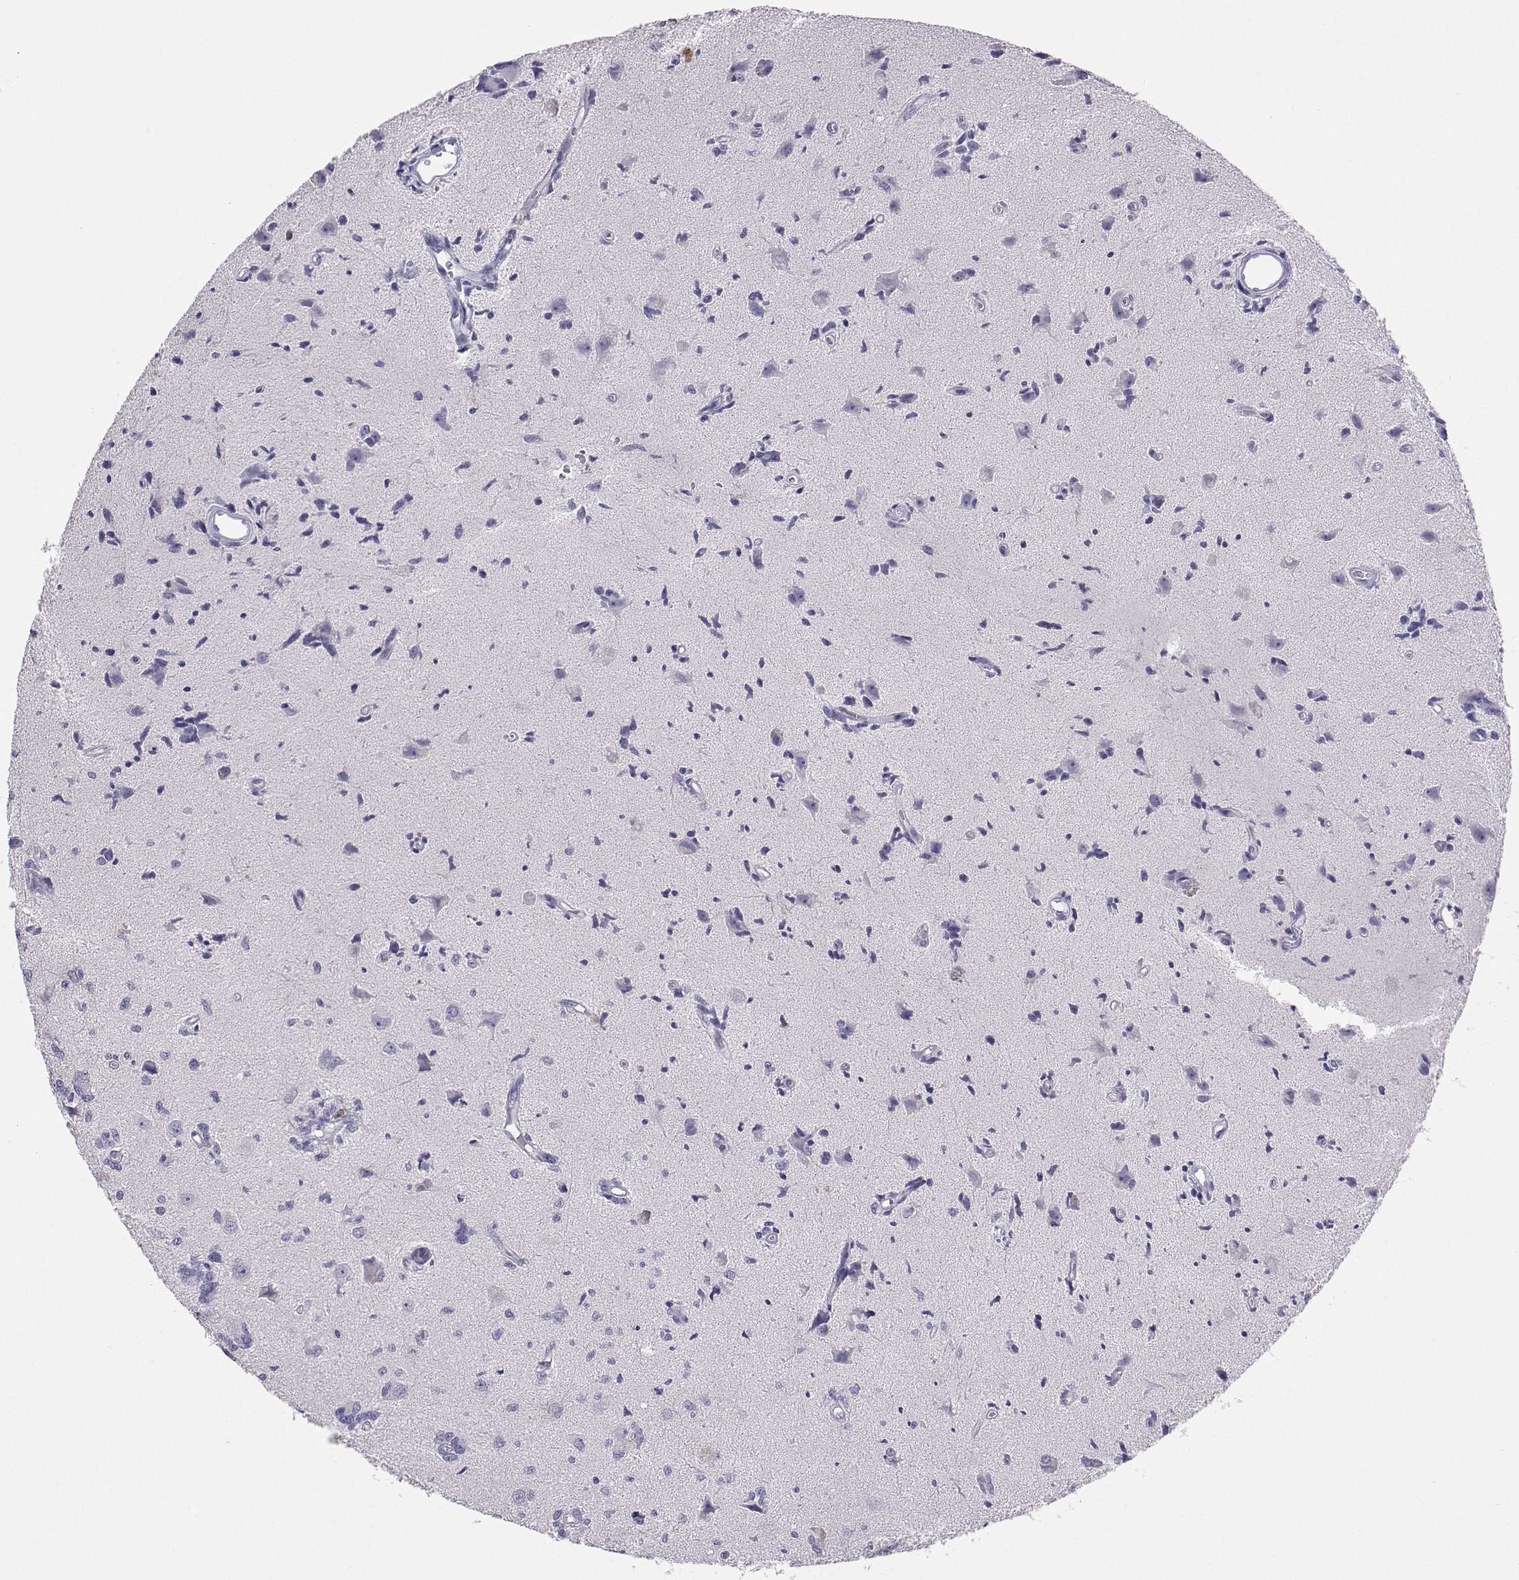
{"staining": {"intensity": "negative", "quantity": "none", "location": "none"}, "tissue": "glioma", "cell_type": "Tumor cells", "image_type": "cancer", "snomed": [{"axis": "morphology", "description": "Glioma, malignant, High grade"}, {"axis": "topography", "description": "Brain"}], "caption": "Immunohistochemical staining of malignant glioma (high-grade) demonstrates no significant staining in tumor cells.", "gene": "PLIN4", "patient": {"sex": "male", "age": 67}}